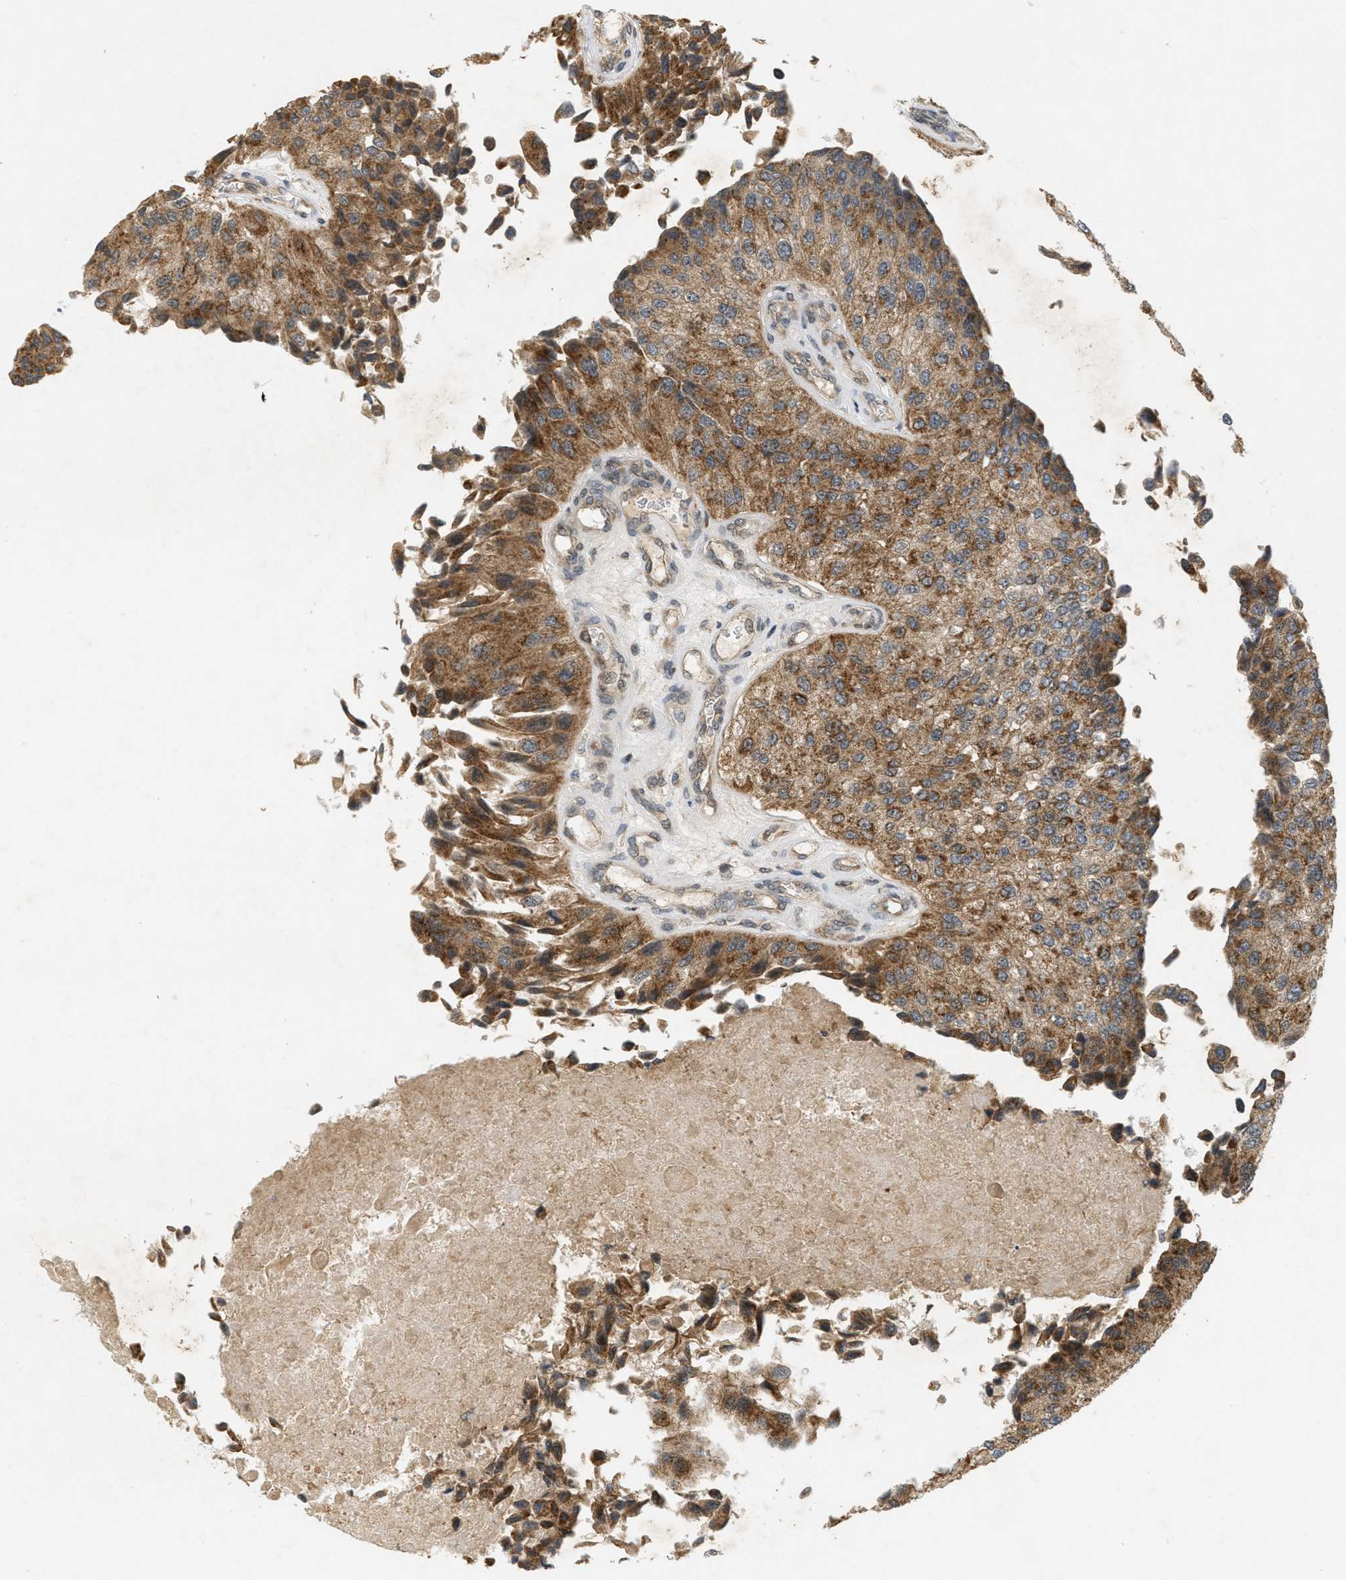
{"staining": {"intensity": "strong", "quantity": ">75%", "location": "cytoplasmic/membranous"}, "tissue": "urothelial cancer", "cell_type": "Tumor cells", "image_type": "cancer", "snomed": [{"axis": "morphology", "description": "Urothelial carcinoma, High grade"}, {"axis": "topography", "description": "Kidney"}, {"axis": "topography", "description": "Urinary bladder"}], "caption": "A brown stain labels strong cytoplasmic/membranous positivity of a protein in urothelial cancer tumor cells.", "gene": "PRKD1", "patient": {"sex": "male", "age": 77}}